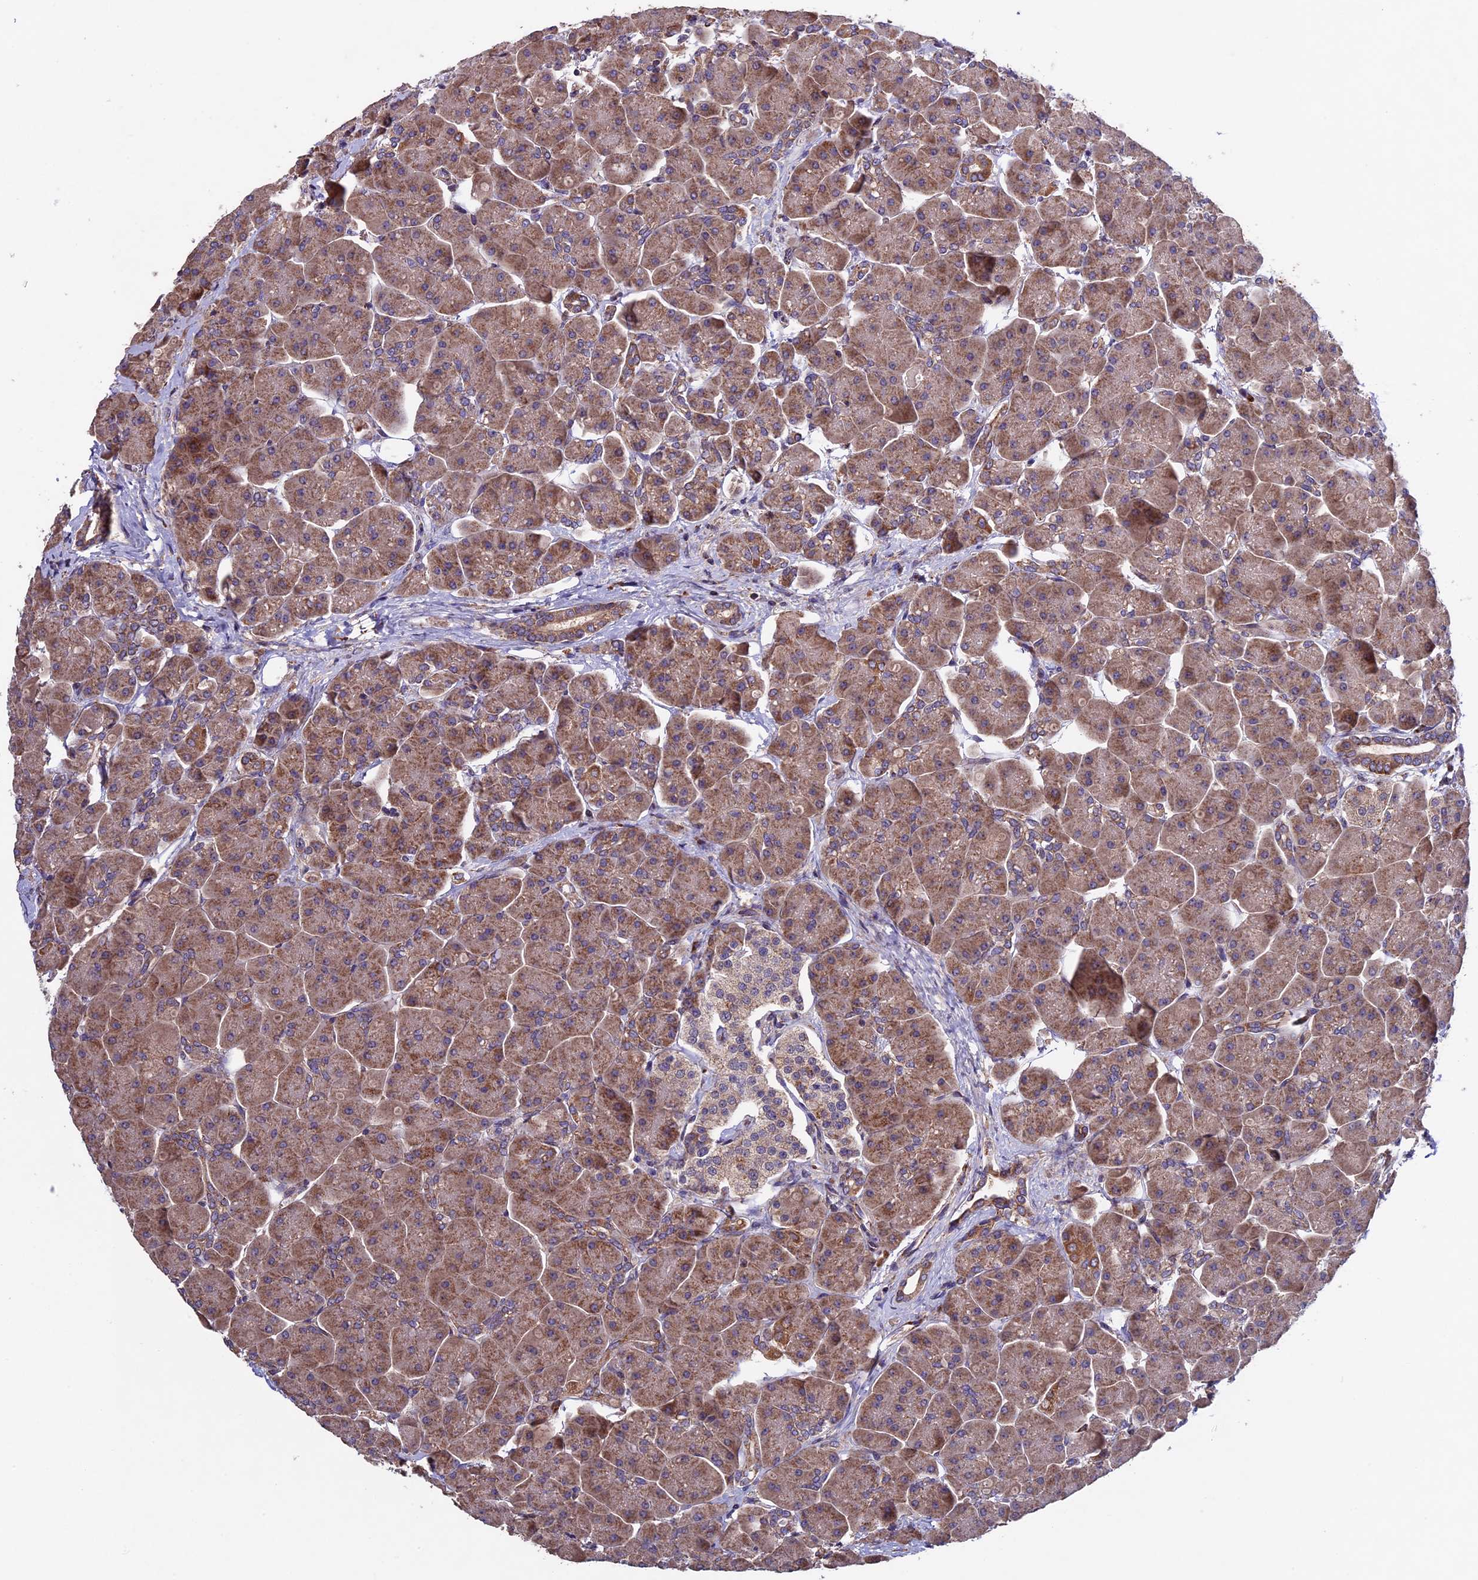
{"staining": {"intensity": "moderate", "quantity": ">75%", "location": "cytoplasmic/membranous"}, "tissue": "pancreas", "cell_type": "Exocrine glandular cells", "image_type": "normal", "snomed": [{"axis": "morphology", "description": "Normal tissue, NOS"}, {"axis": "topography", "description": "Pancreas"}], "caption": "DAB immunohistochemical staining of unremarkable human pancreas demonstrates moderate cytoplasmic/membranous protein expression in approximately >75% of exocrine glandular cells.", "gene": "RNF17", "patient": {"sex": "male", "age": 66}}